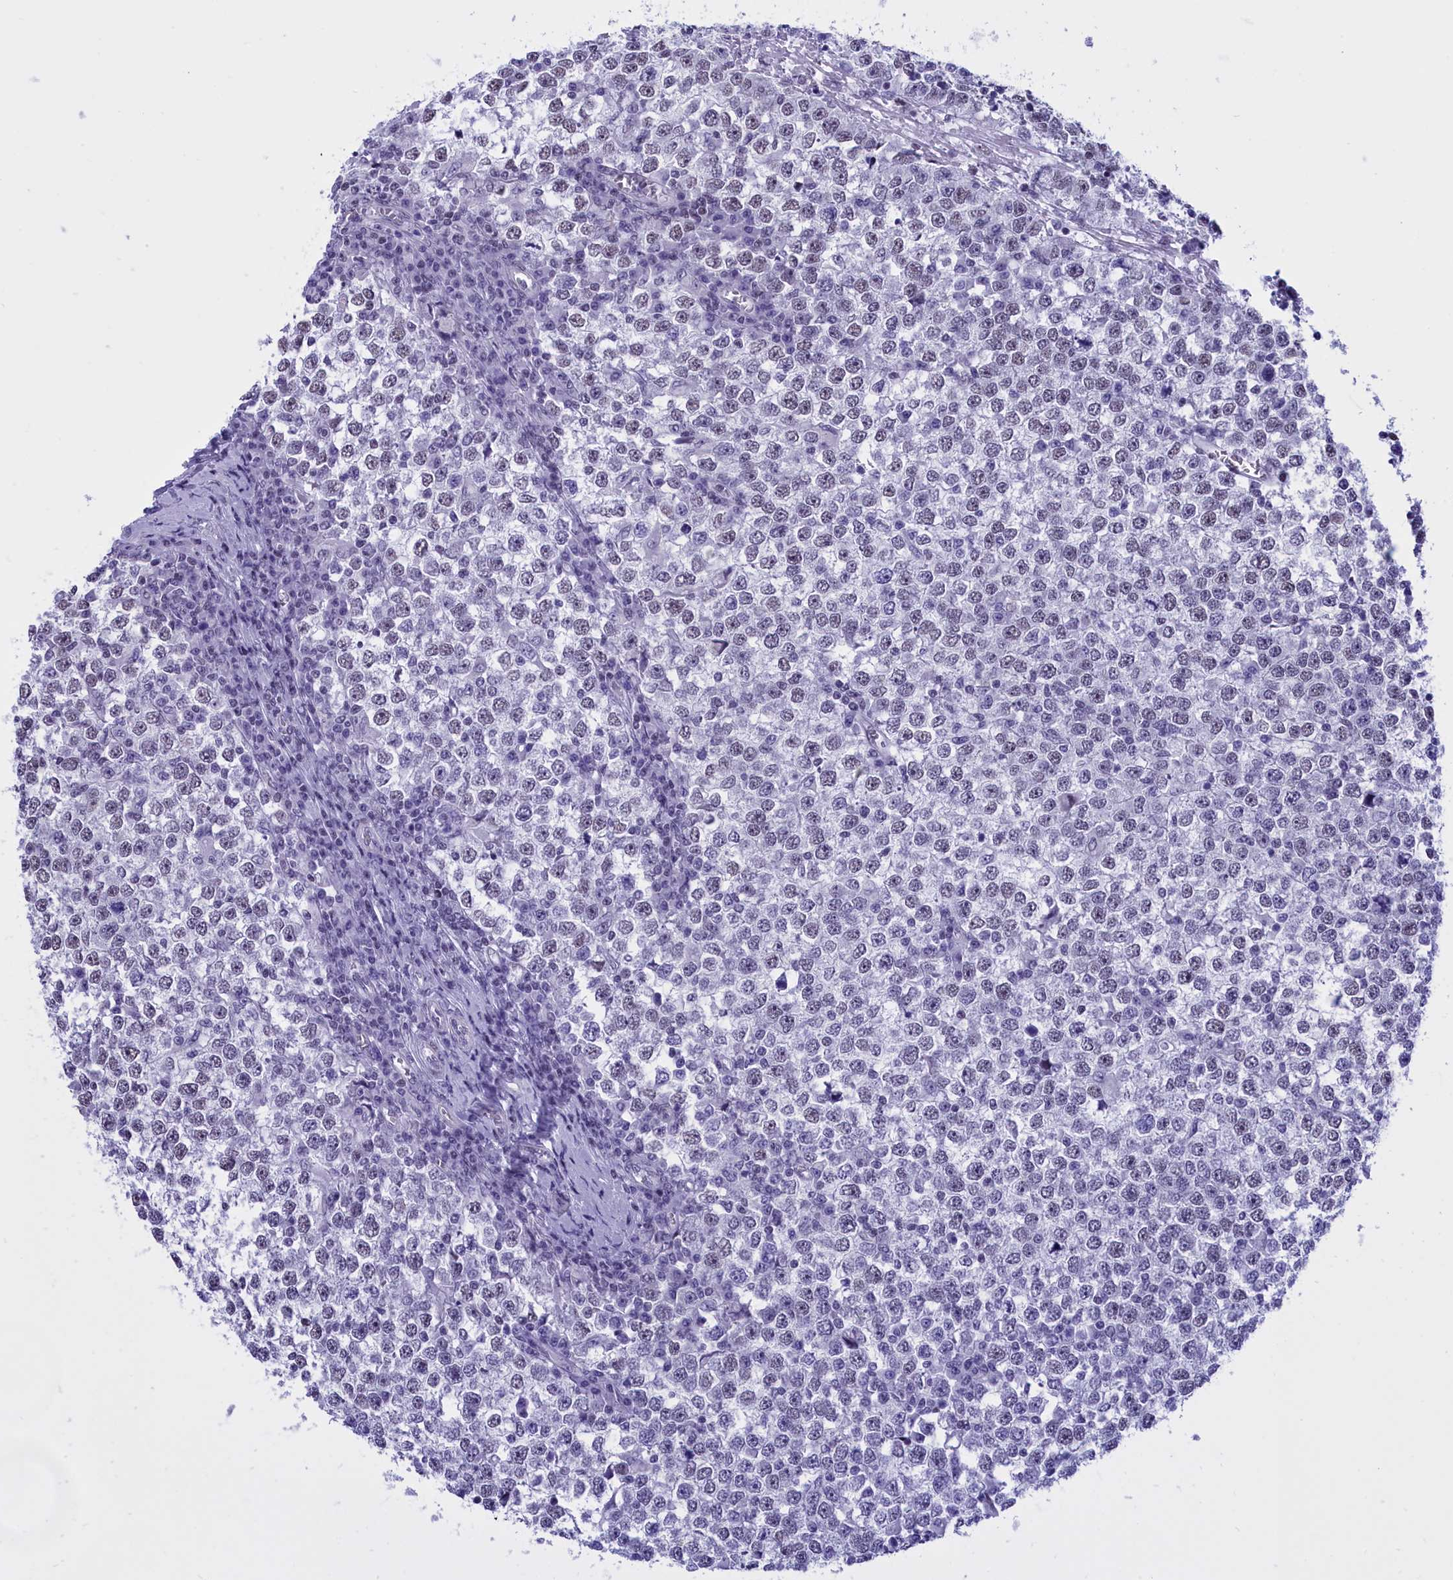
{"staining": {"intensity": "weak", "quantity": "25%-75%", "location": "nuclear"}, "tissue": "testis cancer", "cell_type": "Tumor cells", "image_type": "cancer", "snomed": [{"axis": "morphology", "description": "Seminoma, NOS"}, {"axis": "topography", "description": "Testis"}], "caption": "Testis cancer stained with a brown dye shows weak nuclear positive staining in about 25%-75% of tumor cells.", "gene": "SPIRE2", "patient": {"sex": "male", "age": 65}}